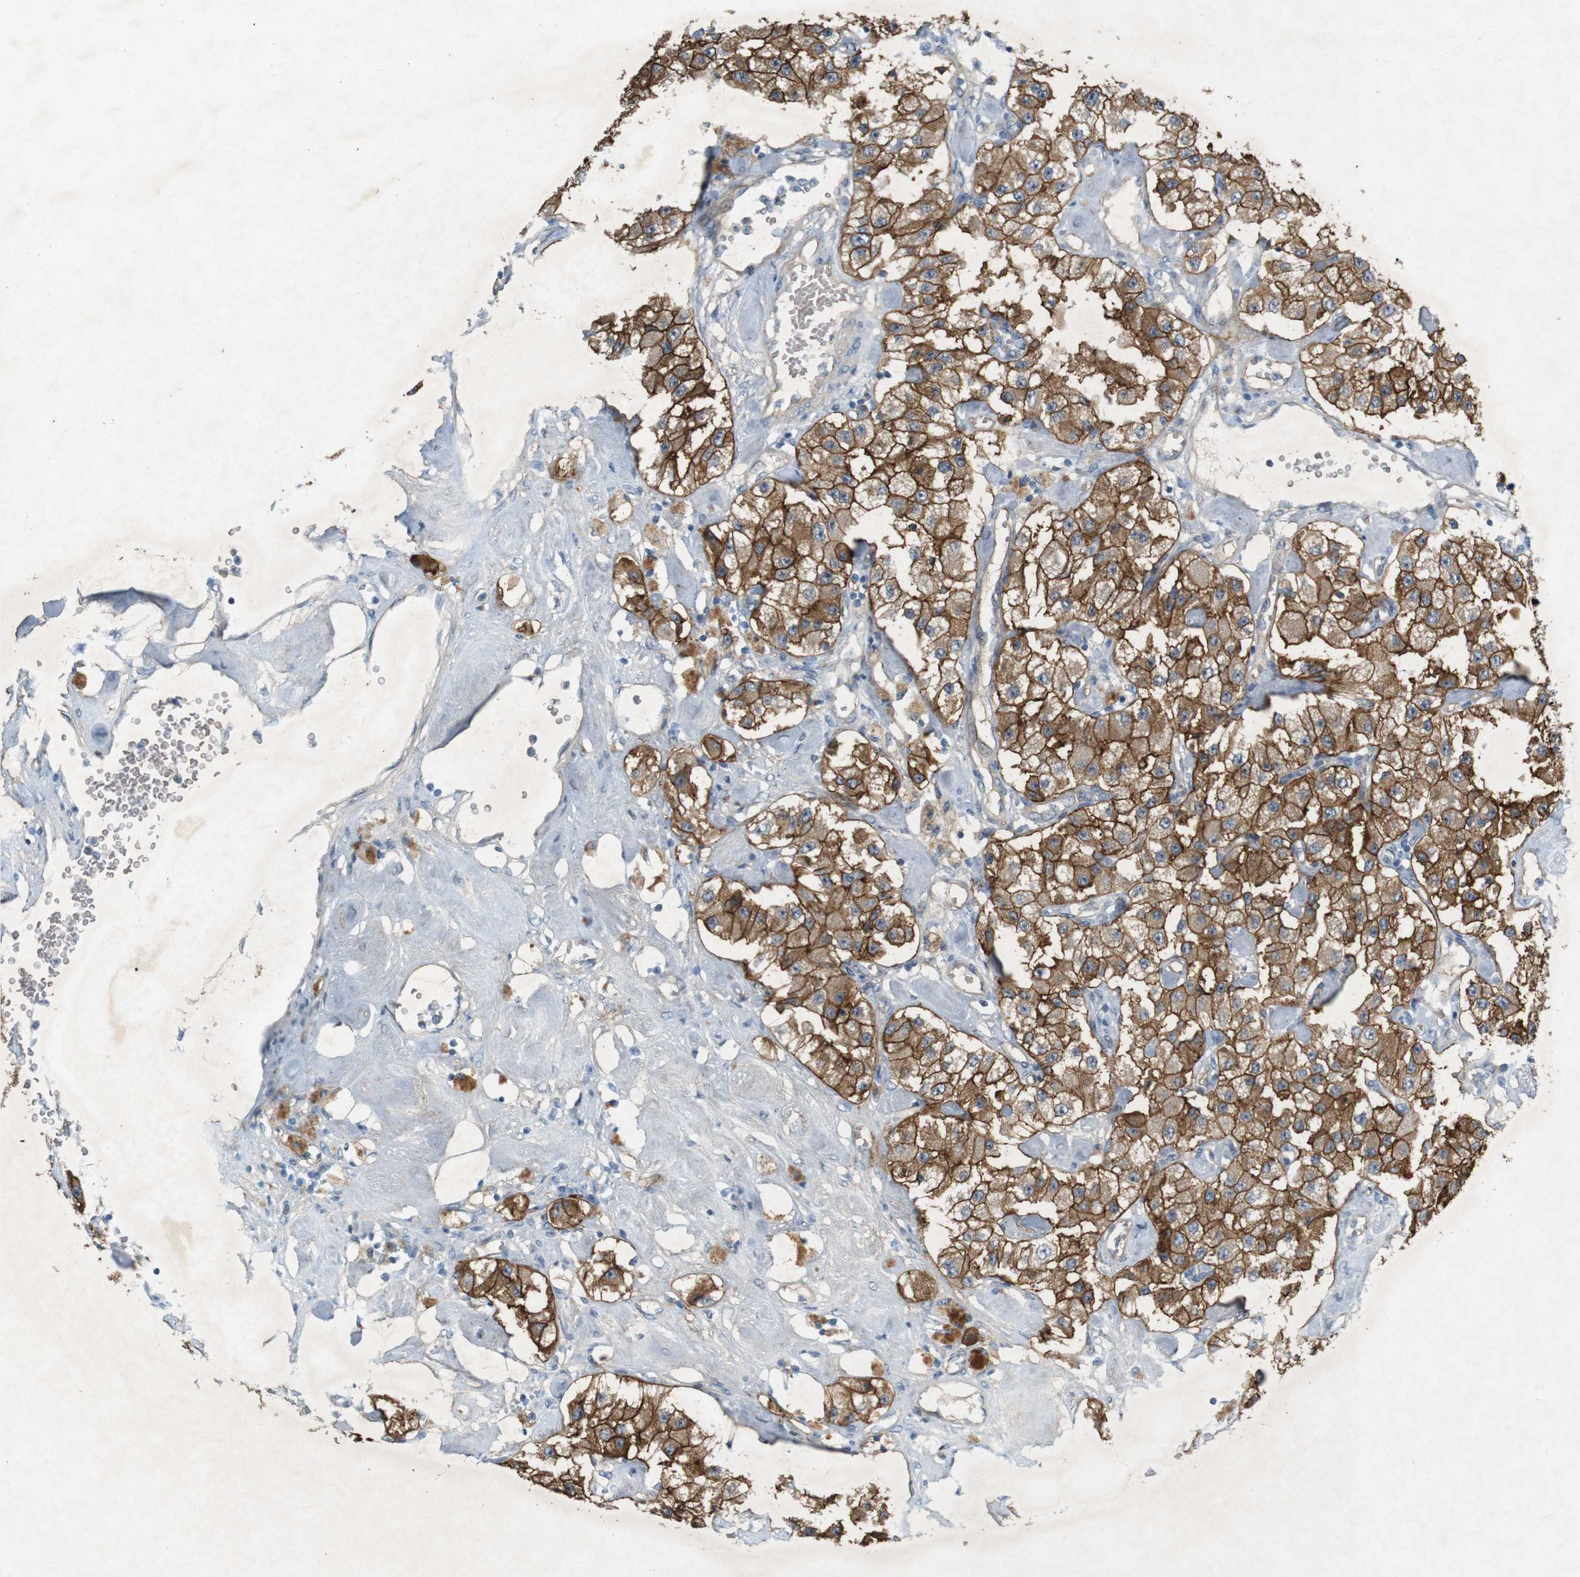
{"staining": {"intensity": "strong", "quantity": ">75%", "location": "cytoplasmic/membranous"}, "tissue": "carcinoid", "cell_type": "Tumor cells", "image_type": "cancer", "snomed": [{"axis": "morphology", "description": "Carcinoid, malignant, NOS"}, {"axis": "topography", "description": "Pancreas"}], "caption": "Strong cytoplasmic/membranous protein staining is identified in about >75% of tumor cells in malignant carcinoid.", "gene": "PVR", "patient": {"sex": "male", "age": 41}}